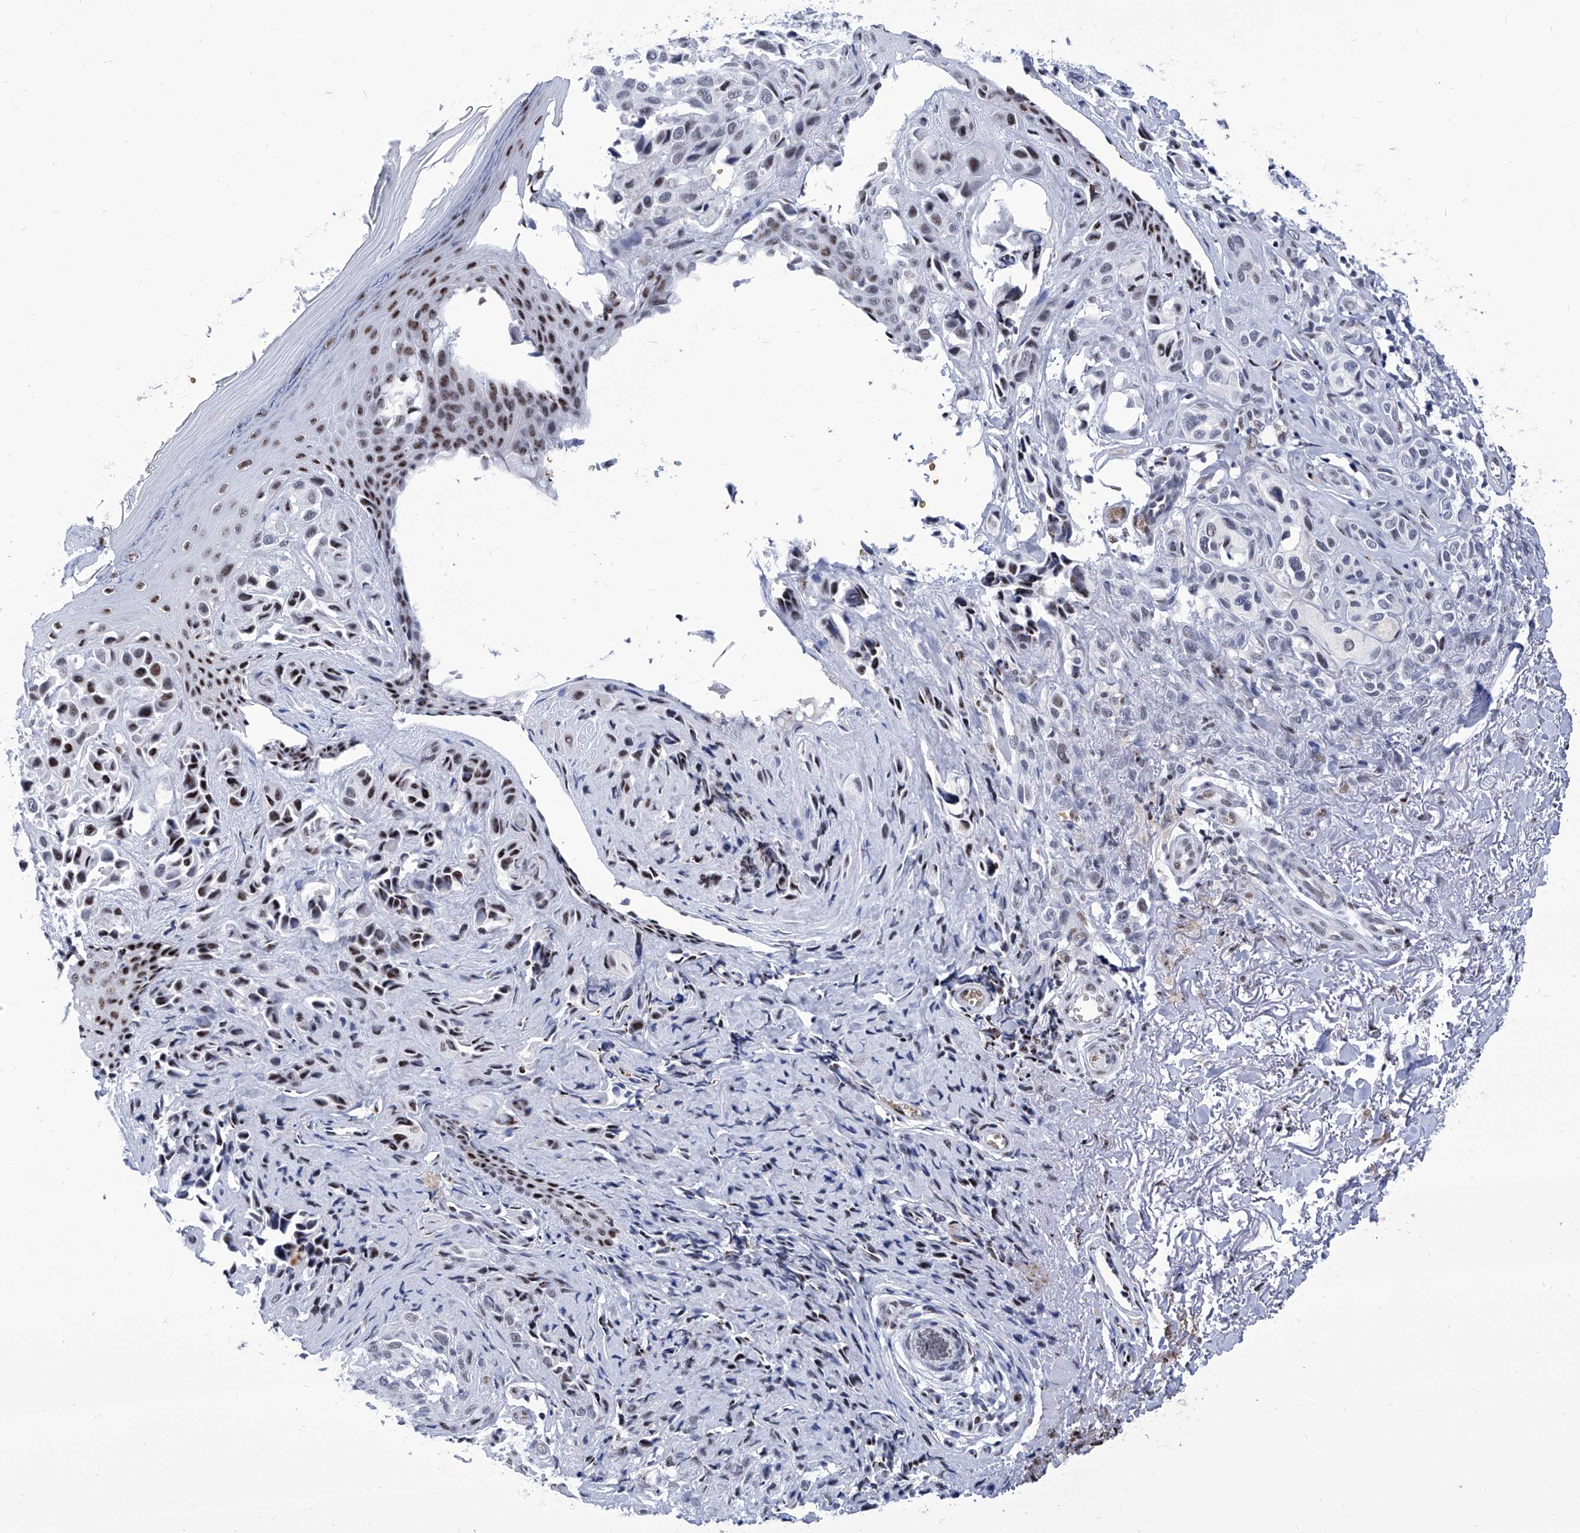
{"staining": {"intensity": "moderate", "quantity": "25%-75%", "location": "nuclear"}, "tissue": "melanoma", "cell_type": "Tumor cells", "image_type": "cancer", "snomed": [{"axis": "morphology", "description": "Malignant melanoma, NOS"}, {"axis": "topography", "description": "Skin"}], "caption": "This is a histology image of immunohistochemistry (IHC) staining of malignant melanoma, which shows moderate expression in the nuclear of tumor cells.", "gene": "SART1", "patient": {"sex": "female", "age": 58}}